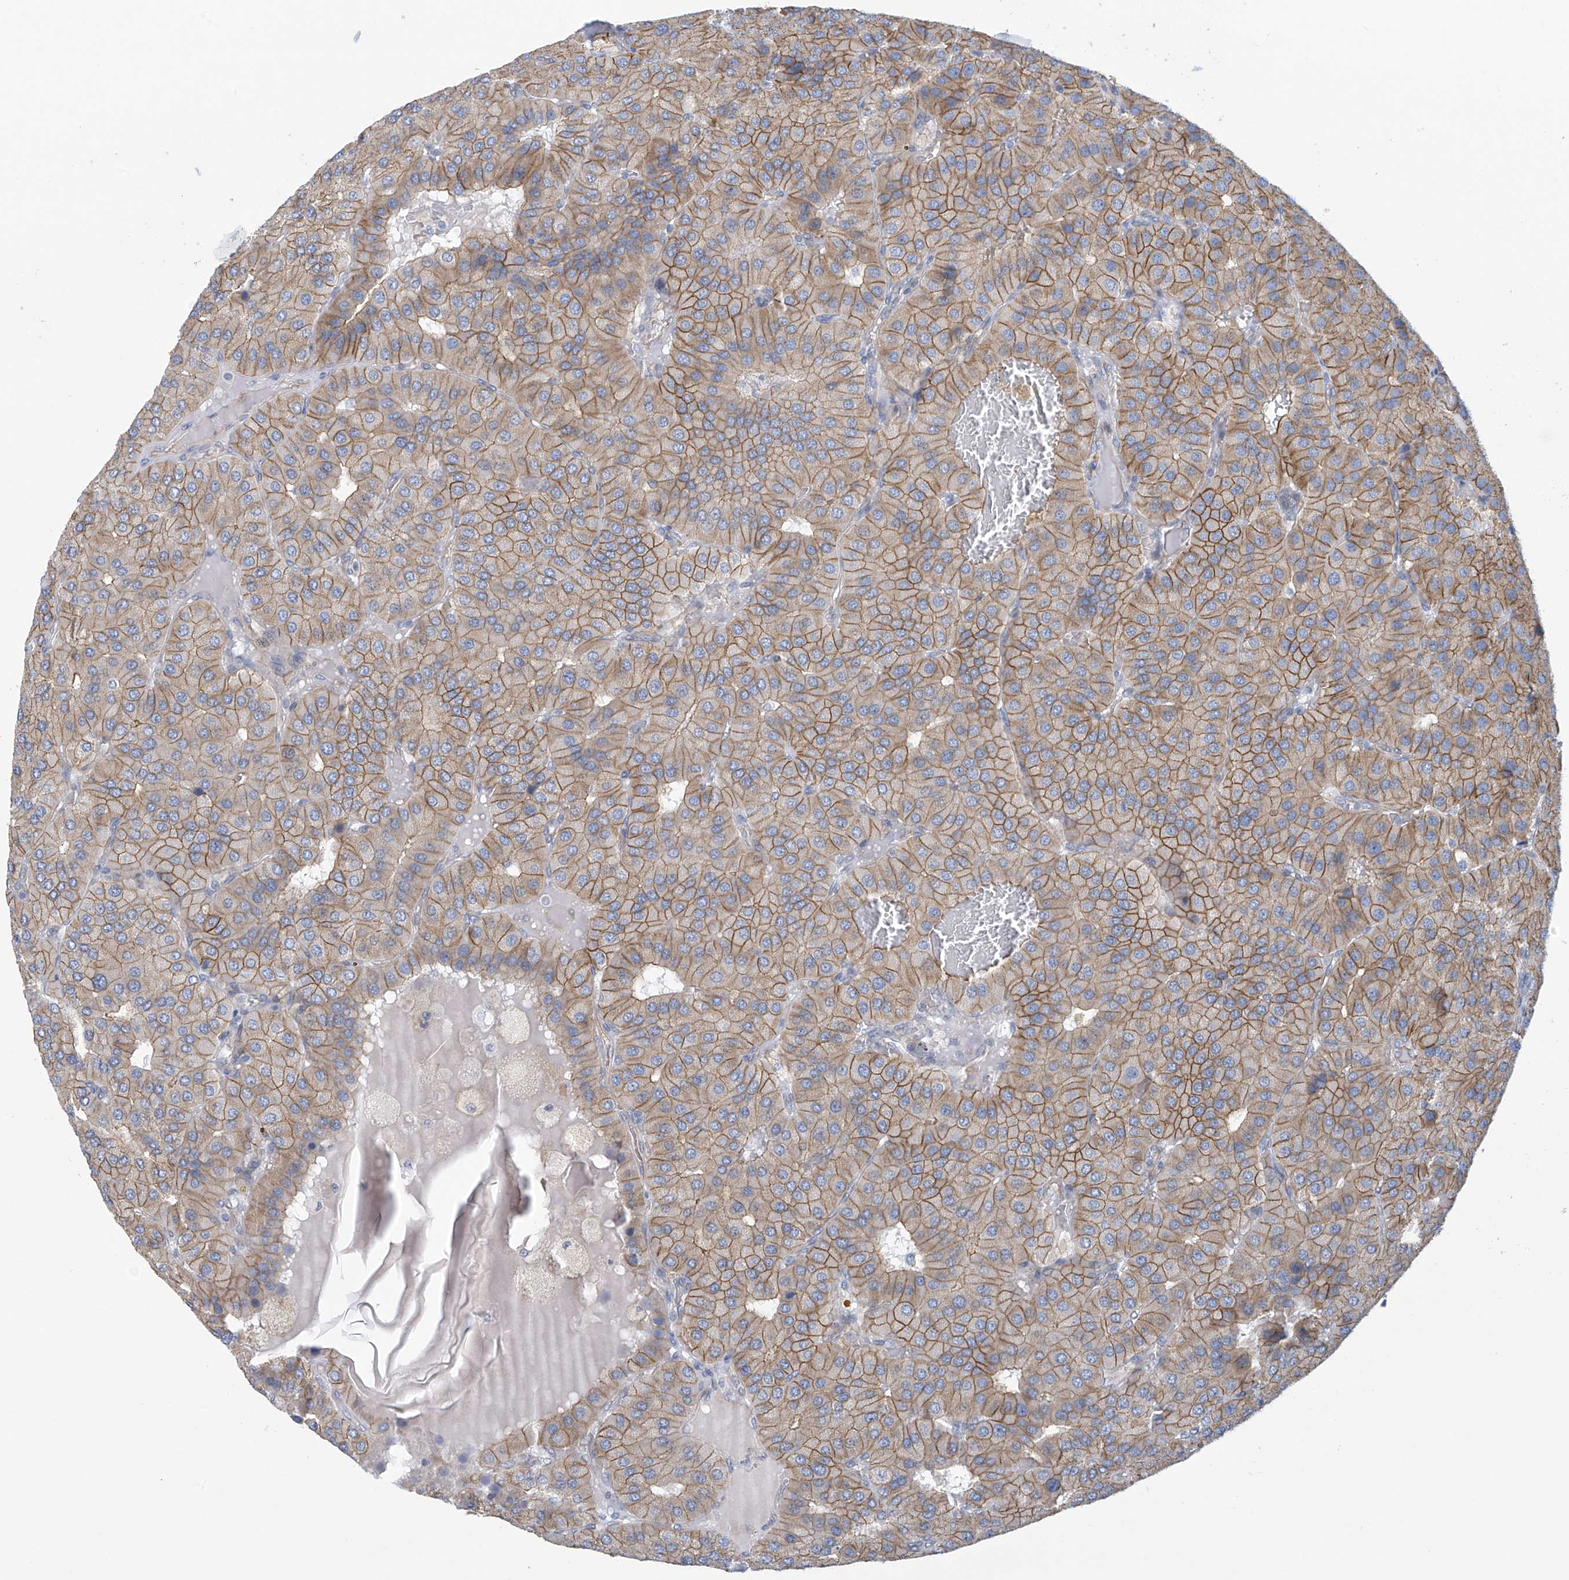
{"staining": {"intensity": "moderate", "quantity": ">75%", "location": "cytoplasmic/membranous"}, "tissue": "parathyroid gland", "cell_type": "Glandular cells", "image_type": "normal", "snomed": [{"axis": "morphology", "description": "Normal tissue, NOS"}, {"axis": "morphology", "description": "Adenoma, NOS"}, {"axis": "topography", "description": "Parathyroid gland"}], "caption": "A medium amount of moderate cytoplasmic/membranous positivity is appreciated in approximately >75% of glandular cells in normal parathyroid gland. The protein is shown in brown color, while the nuclei are stained blue.", "gene": "ABHD13", "patient": {"sex": "female", "age": 86}}